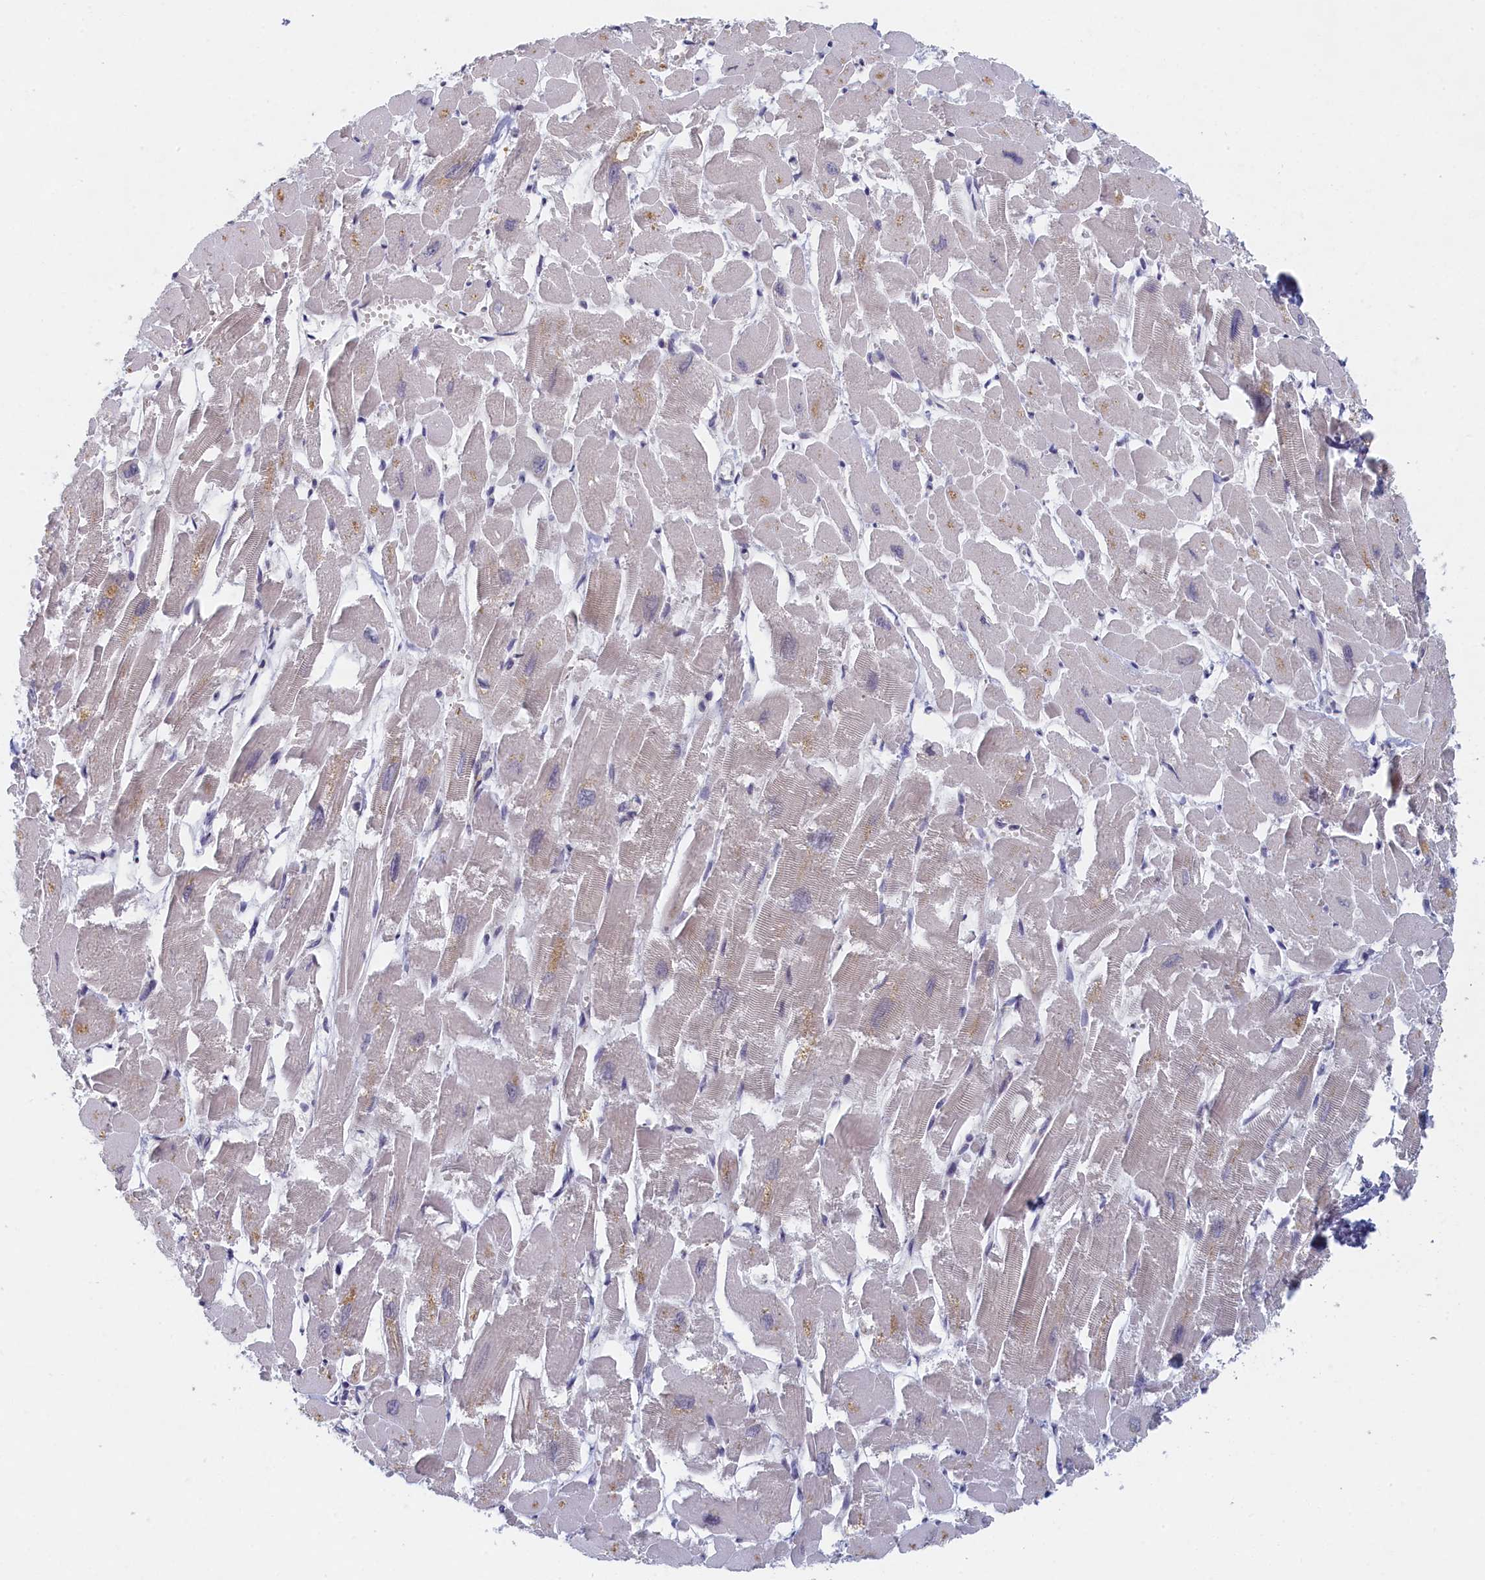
{"staining": {"intensity": "weak", "quantity": "<25%", "location": "cytoplasmic/membranous"}, "tissue": "heart muscle", "cell_type": "Cardiomyocytes", "image_type": "normal", "snomed": [{"axis": "morphology", "description": "Normal tissue, NOS"}, {"axis": "topography", "description": "Heart"}], "caption": "An IHC photomicrograph of normal heart muscle is shown. There is no staining in cardiomyocytes of heart muscle.", "gene": "DNAJC17", "patient": {"sex": "male", "age": 54}}